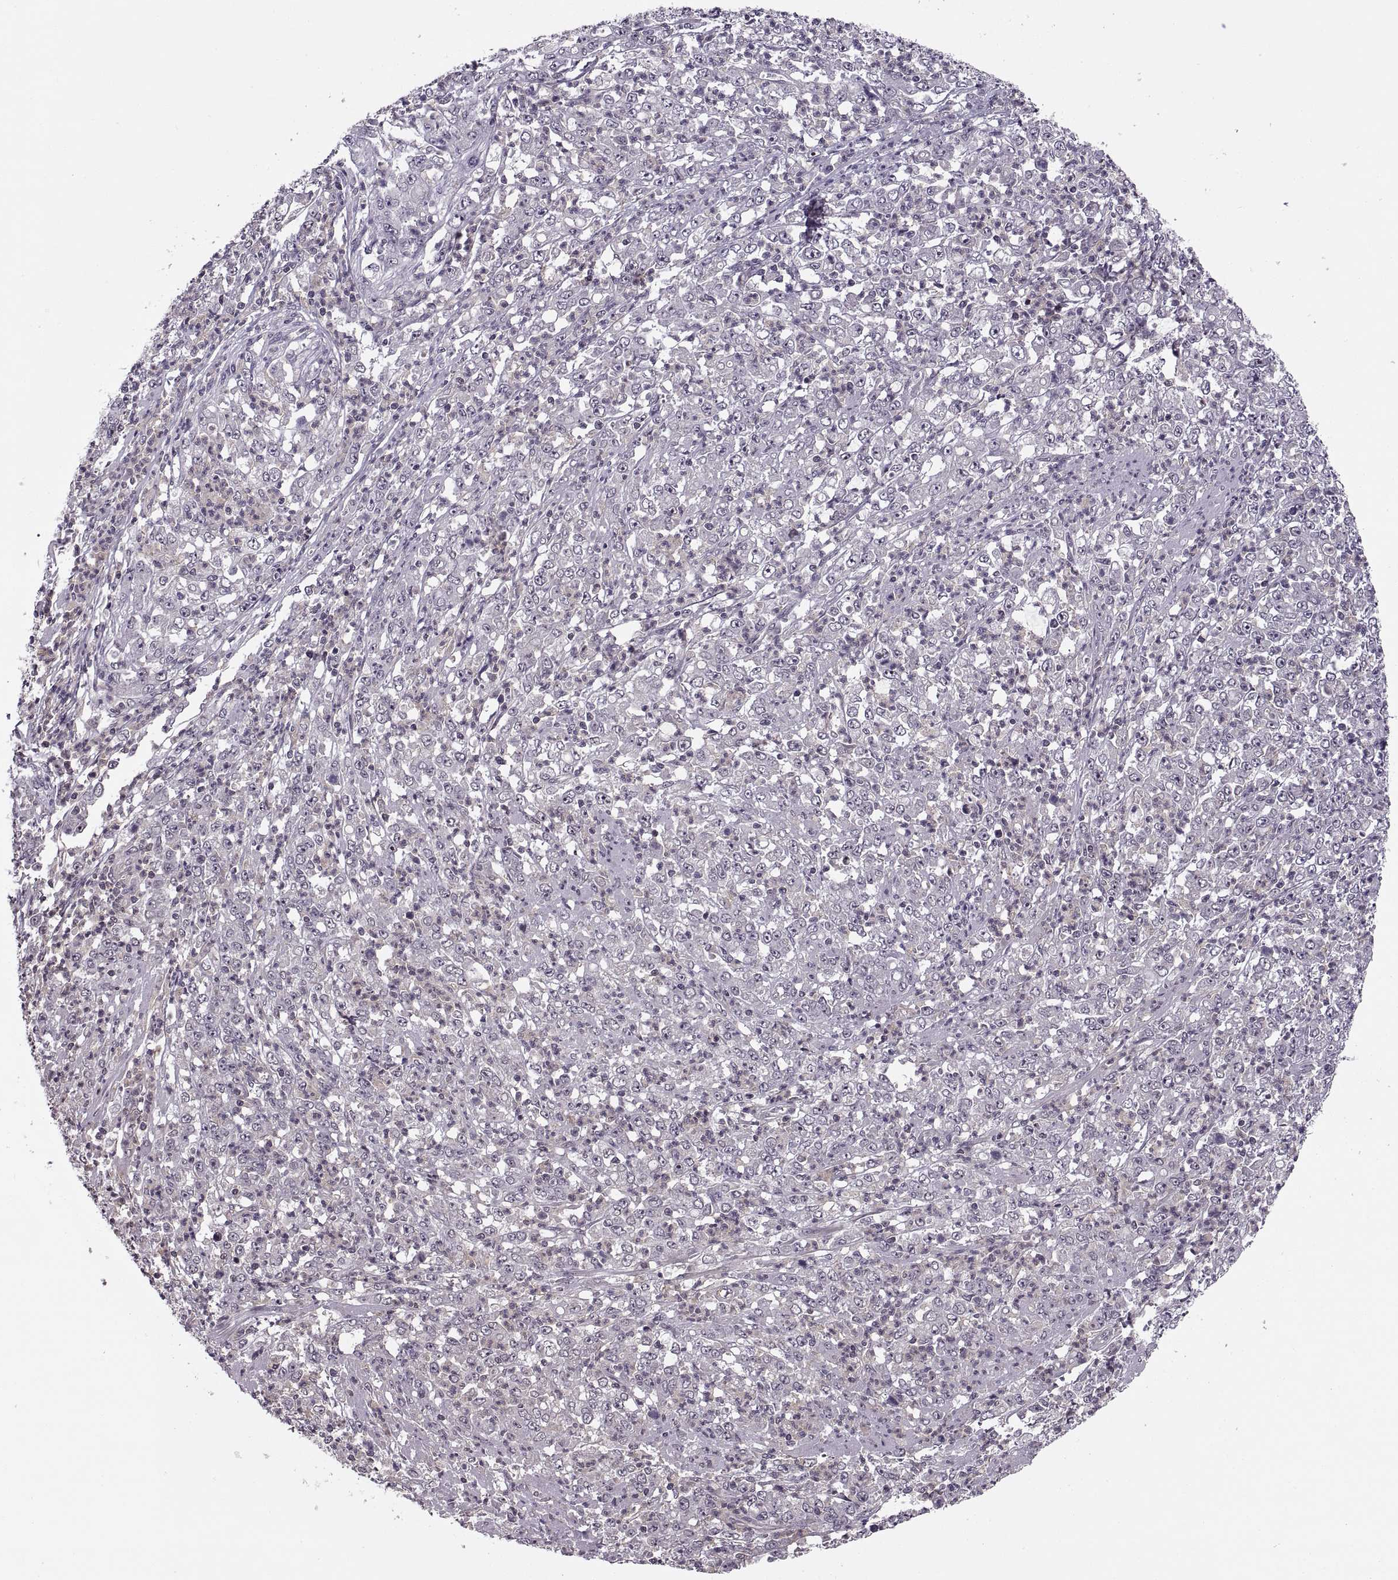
{"staining": {"intensity": "negative", "quantity": "none", "location": "none"}, "tissue": "stomach cancer", "cell_type": "Tumor cells", "image_type": "cancer", "snomed": [{"axis": "morphology", "description": "Adenocarcinoma, NOS"}, {"axis": "topography", "description": "Stomach, lower"}], "caption": "A photomicrograph of stomach cancer stained for a protein reveals no brown staining in tumor cells.", "gene": "LUZP2", "patient": {"sex": "female", "age": 71}}